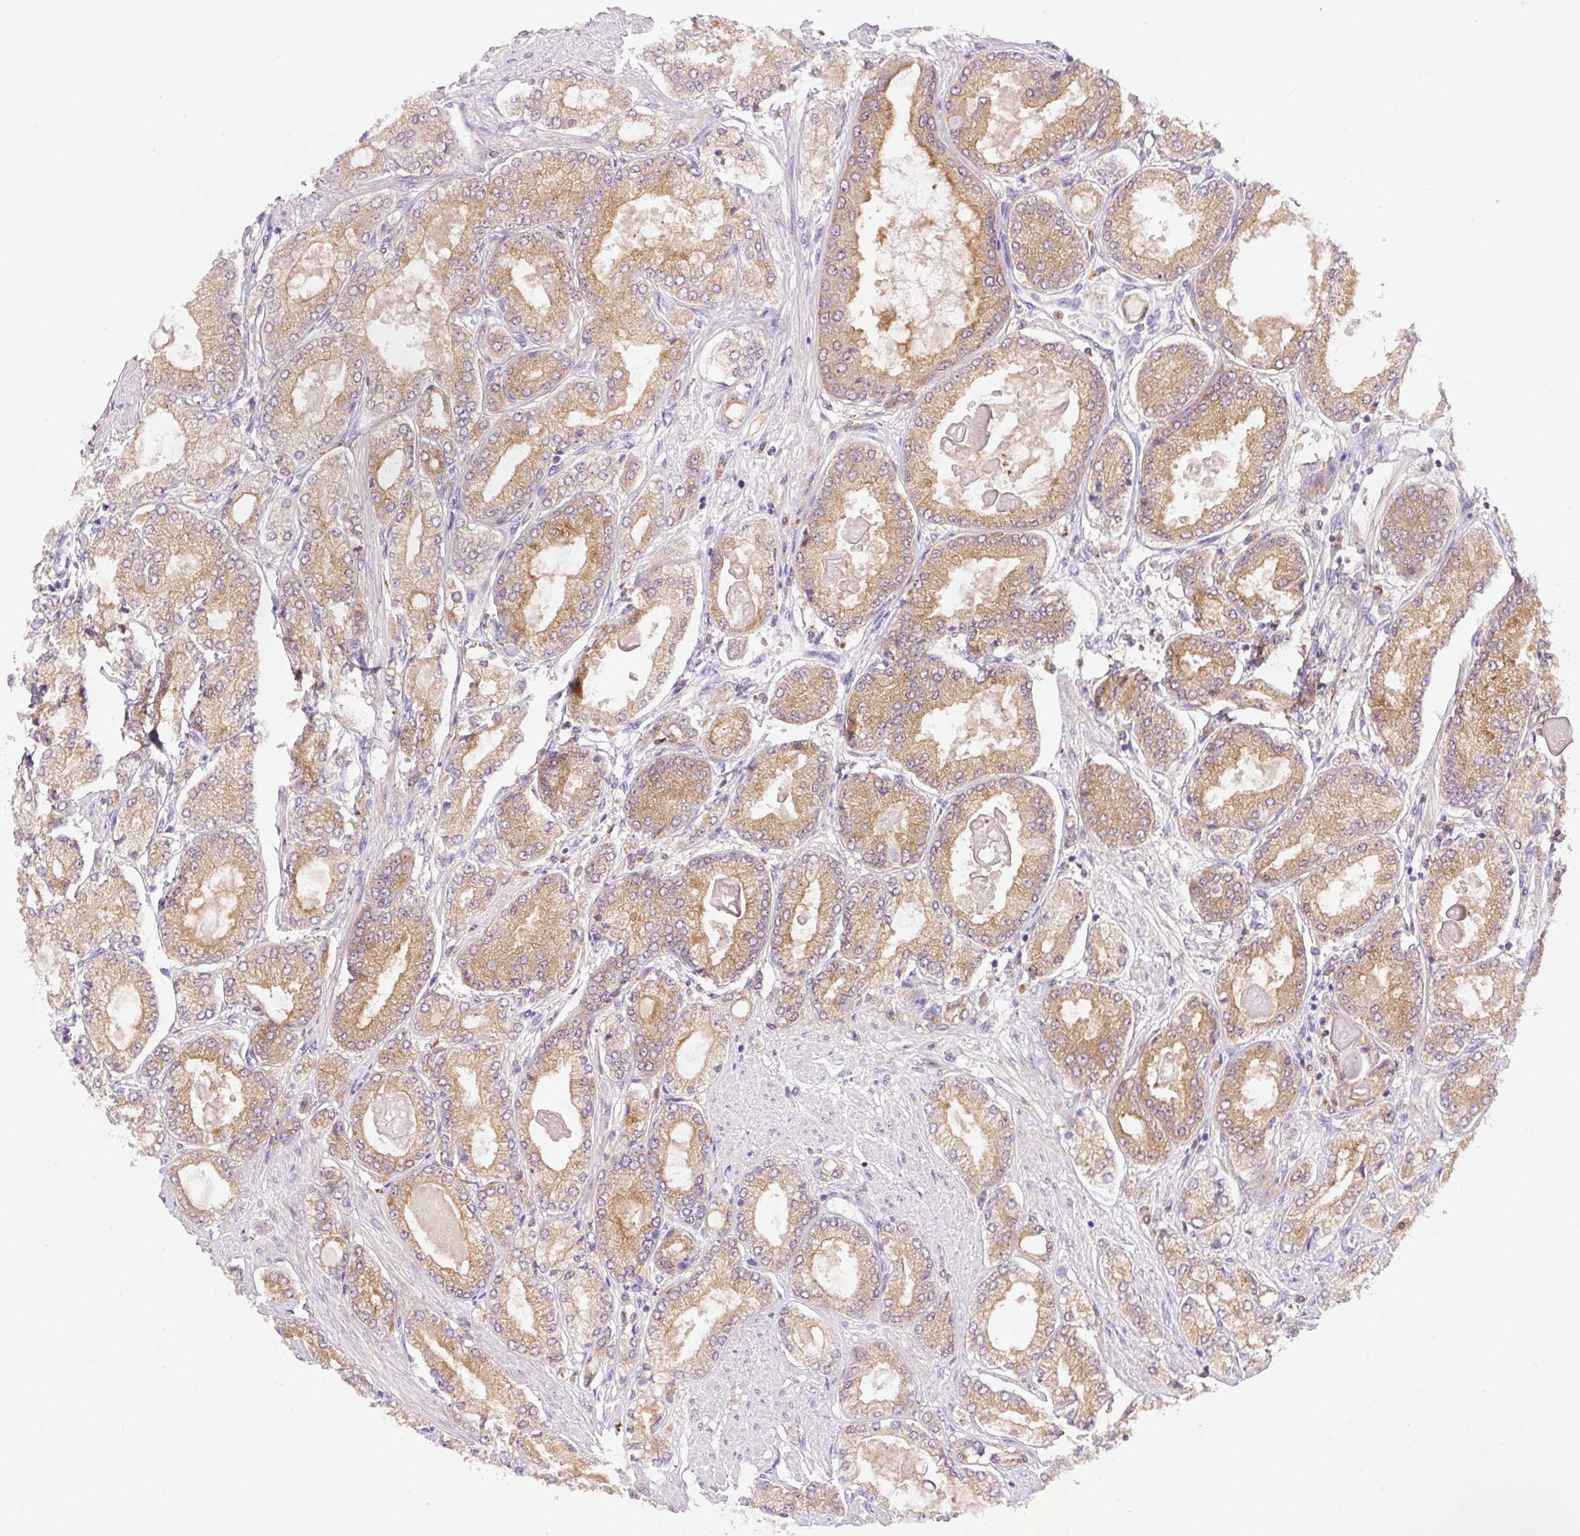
{"staining": {"intensity": "moderate", "quantity": ">75%", "location": "cytoplasmic/membranous"}, "tissue": "prostate cancer", "cell_type": "Tumor cells", "image_type": "cancer", "snomed": [{"axis": "morphology", "description": "Adenocarcinoma, High grade"}, {"axis": "topography", "description": "Prostate"}], "caption": "Prostate cancer (high-grade adenocarcinoma) was stained to show a protein in brown. There is medium levels of moderate cytoplasmic/membranous expression in approximately >75% of tumor cells.", "gene": "CEBPZOS", "patient": {"sex": "male", "age": 68}}